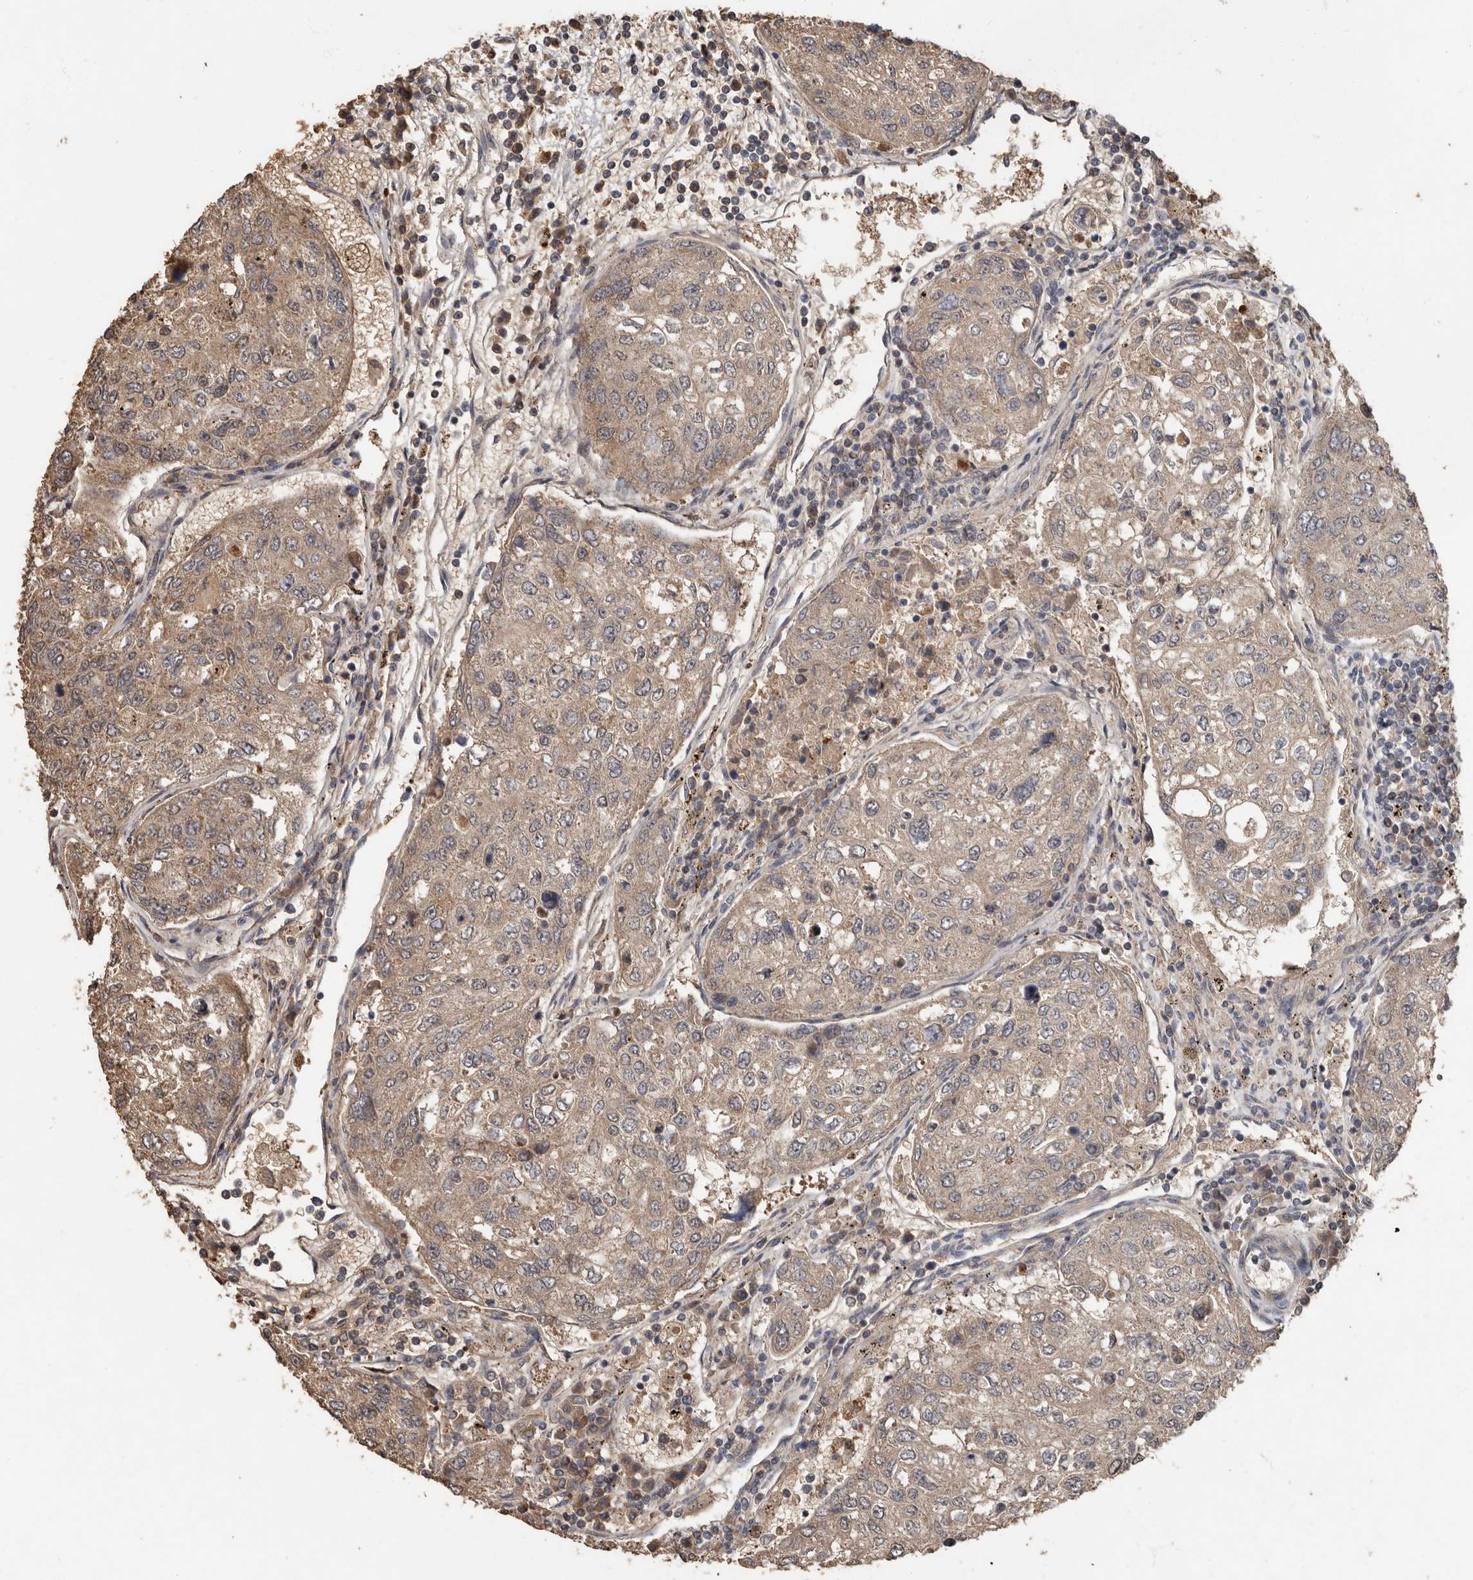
{"staining": {"intensity": "weak", "quantity": ">75%", "location": "cytoplasmic/membranous"}, "tissue": "urothelial cancer", "cell_type": "Tumor cells", "image_type": "cancer", "snomed": [{"axis": "morphology", "description": "Urothelial carcinoma, High grade"}, {"axis": "topography", "description": "Lymph node"}, {"axis": "topography", "description": "Urinary bladder"}], "caption": "Immunohistochemistry image of human urothelial carcinoma (high-grade) stained for a protein (brown), which demonstrates low levels of weak cytoplasmic/membranous positivity in about >75% of tumor cells.", "gene": "KIF26B", "patient": {"sex": "male", "age": 51}}